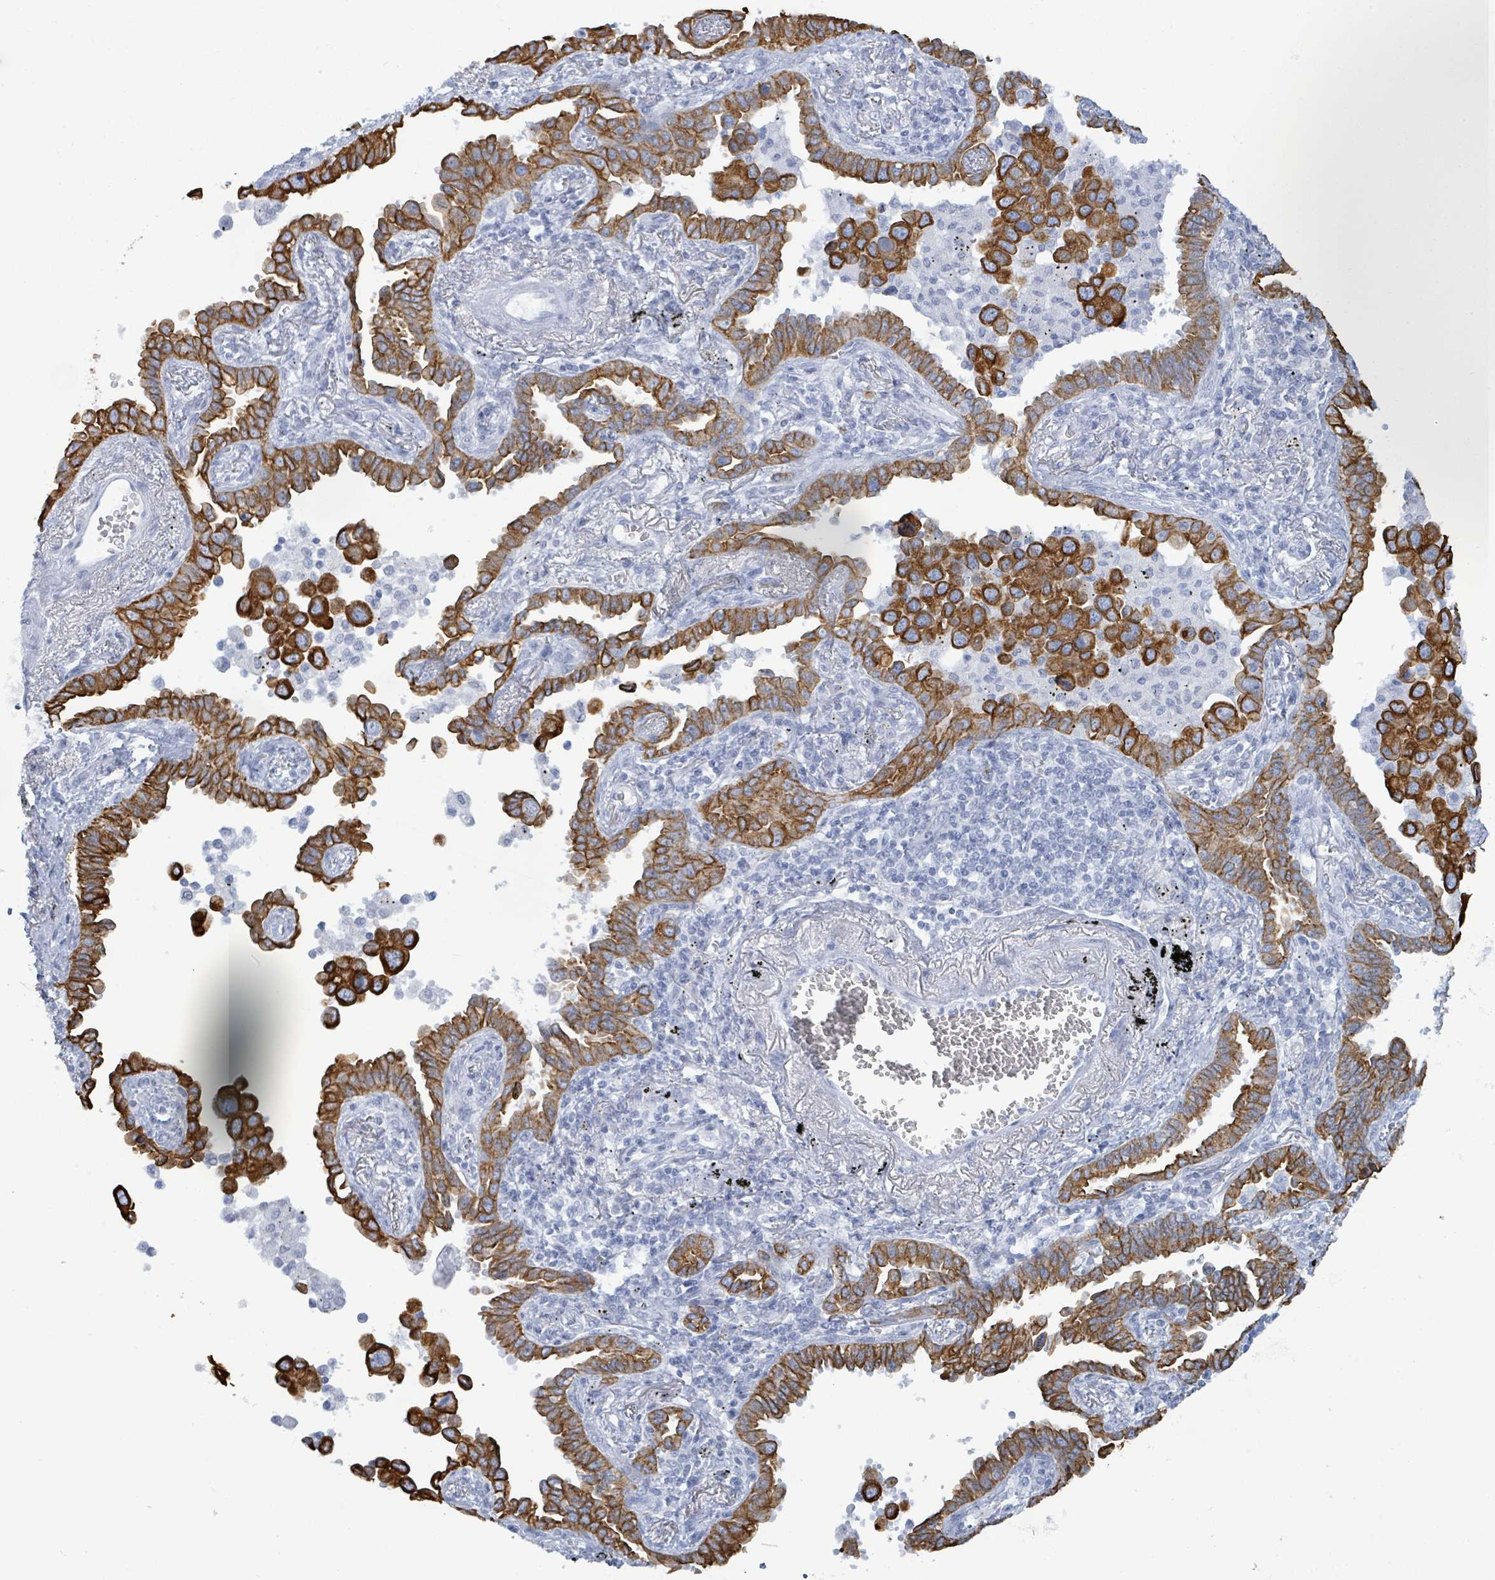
{"staining": {"intensity": "strong", "quantity": ">75%", "location": "cytoplasmic/membranous"}, "tissue": "lung cancer", "cell_type": "Tumor cells", "image_type": "cancer", "snomed": [{"axis": "morphology", "description": "Adenocarcinoma, NOS"}, {"axis": "topography", "description": "Lung"}], "caption": "Adenocarcinoma (lung) tissue shows strong cytoplasmic/membranous staining in approximately >75% of tumor cells, visualized by immunohistochemistry.", "gene": "KRT8", "patient": {"sex": "male", "age": 67}}